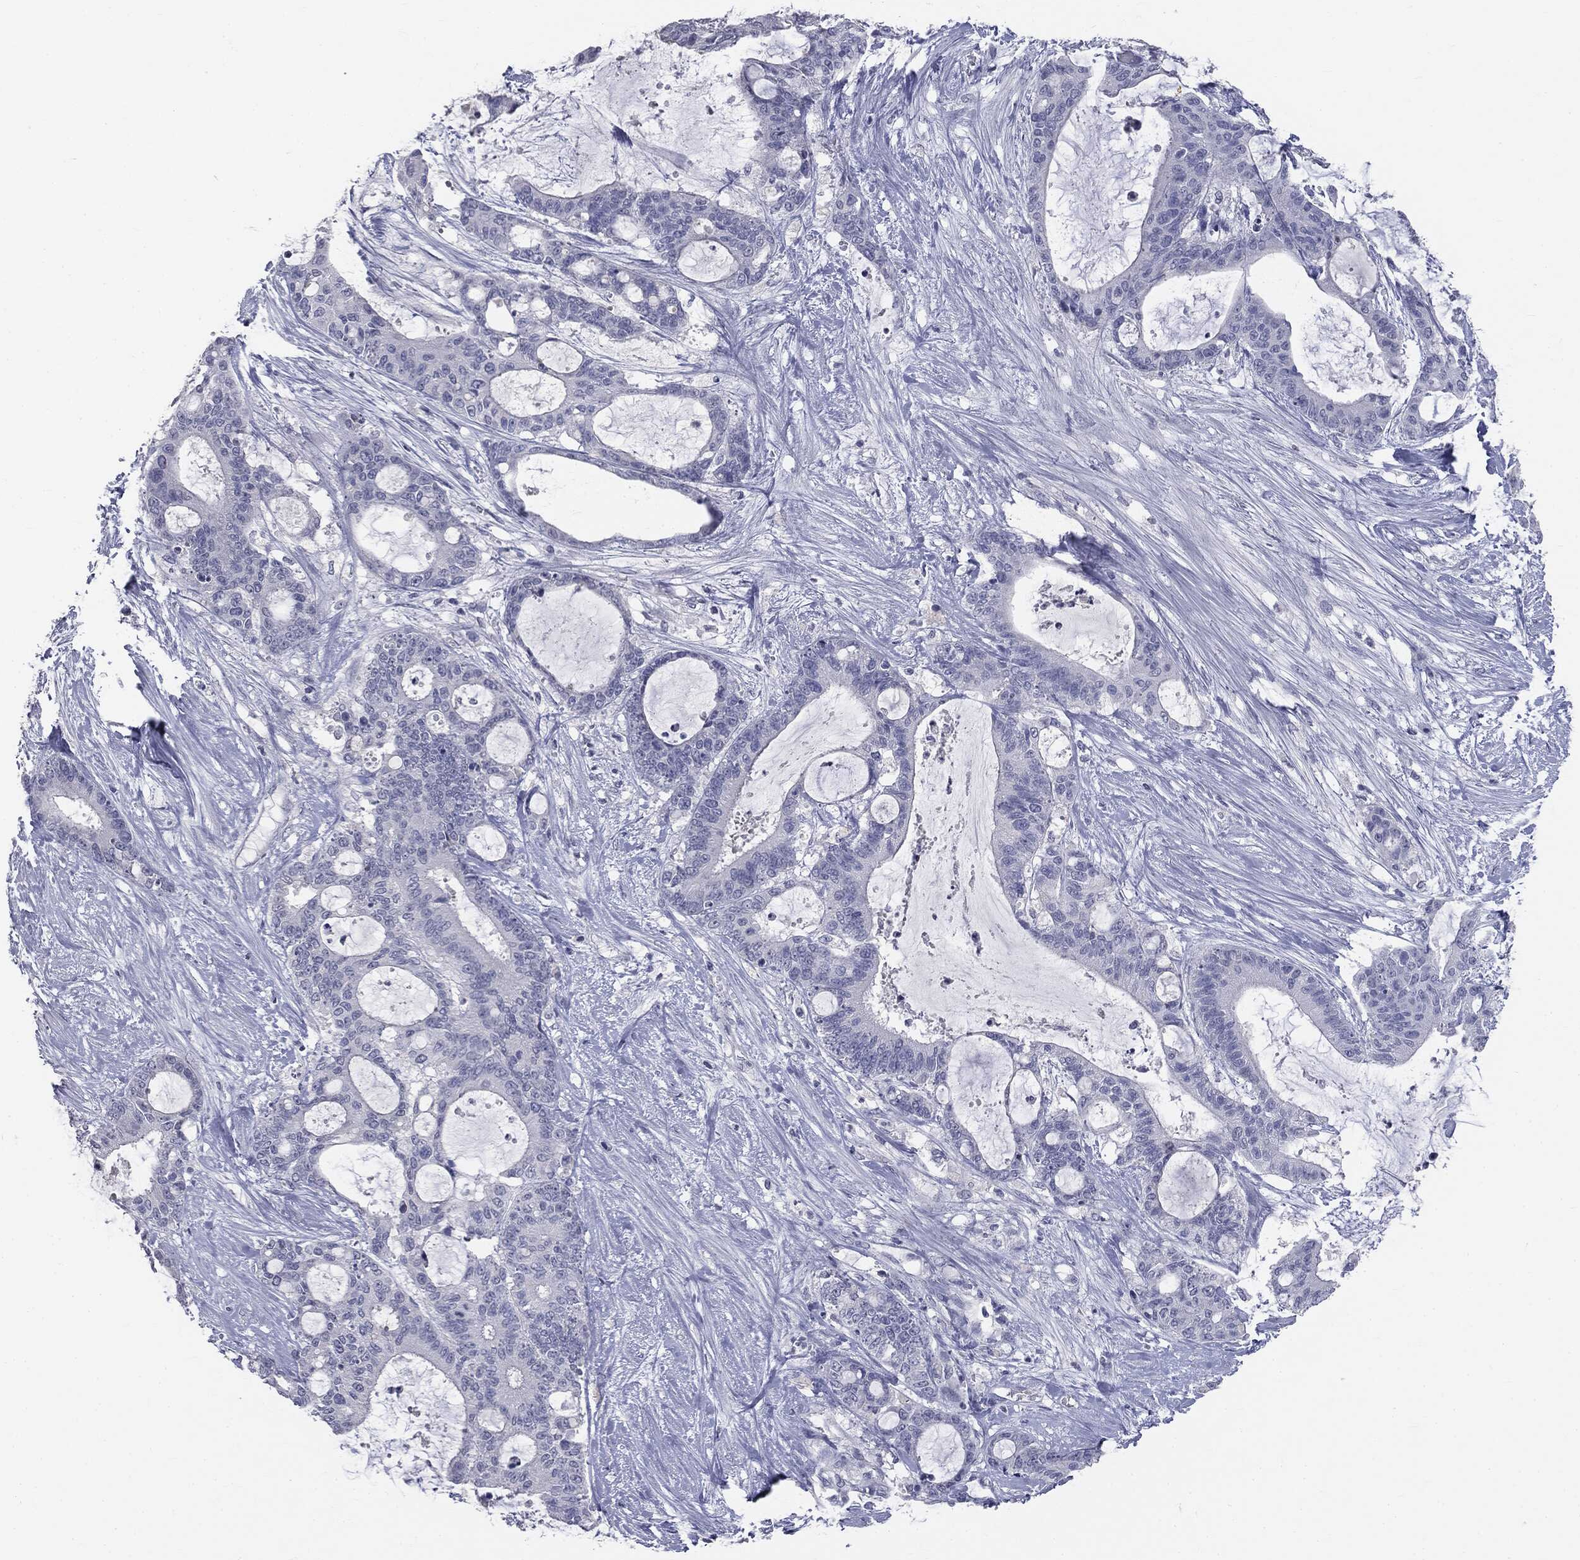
{"staining": {"intensity": "negative", "quantity": "none", "location": "none"}, "tissue": "liver cancer", "cell_type": "Tumor cells", "image_type": "cancer", "snomed": [{"axis": "morphology", "description": "Normal tissue, NOS"}, {"axis": "morphology", "description": "Cholangiocarcinoma"}, {"axis": "topography", "description": "Liver"}, {"axis": "topography", "description": "Peripheral nerve tissue"}], "caption": "High power microscopy micrograph of an immunohistochemistry micrograph of liver cancer (cholangiocarcinoma), revealing no significant expression in tumor cells. The staining was performed using DAB to visualize the protein expression in brown, while the nuclei were stained in blue with hematoxylin (Magnification: 20x).", "gene": "AFP", "patient": {"sex": "female", "age": 73}}